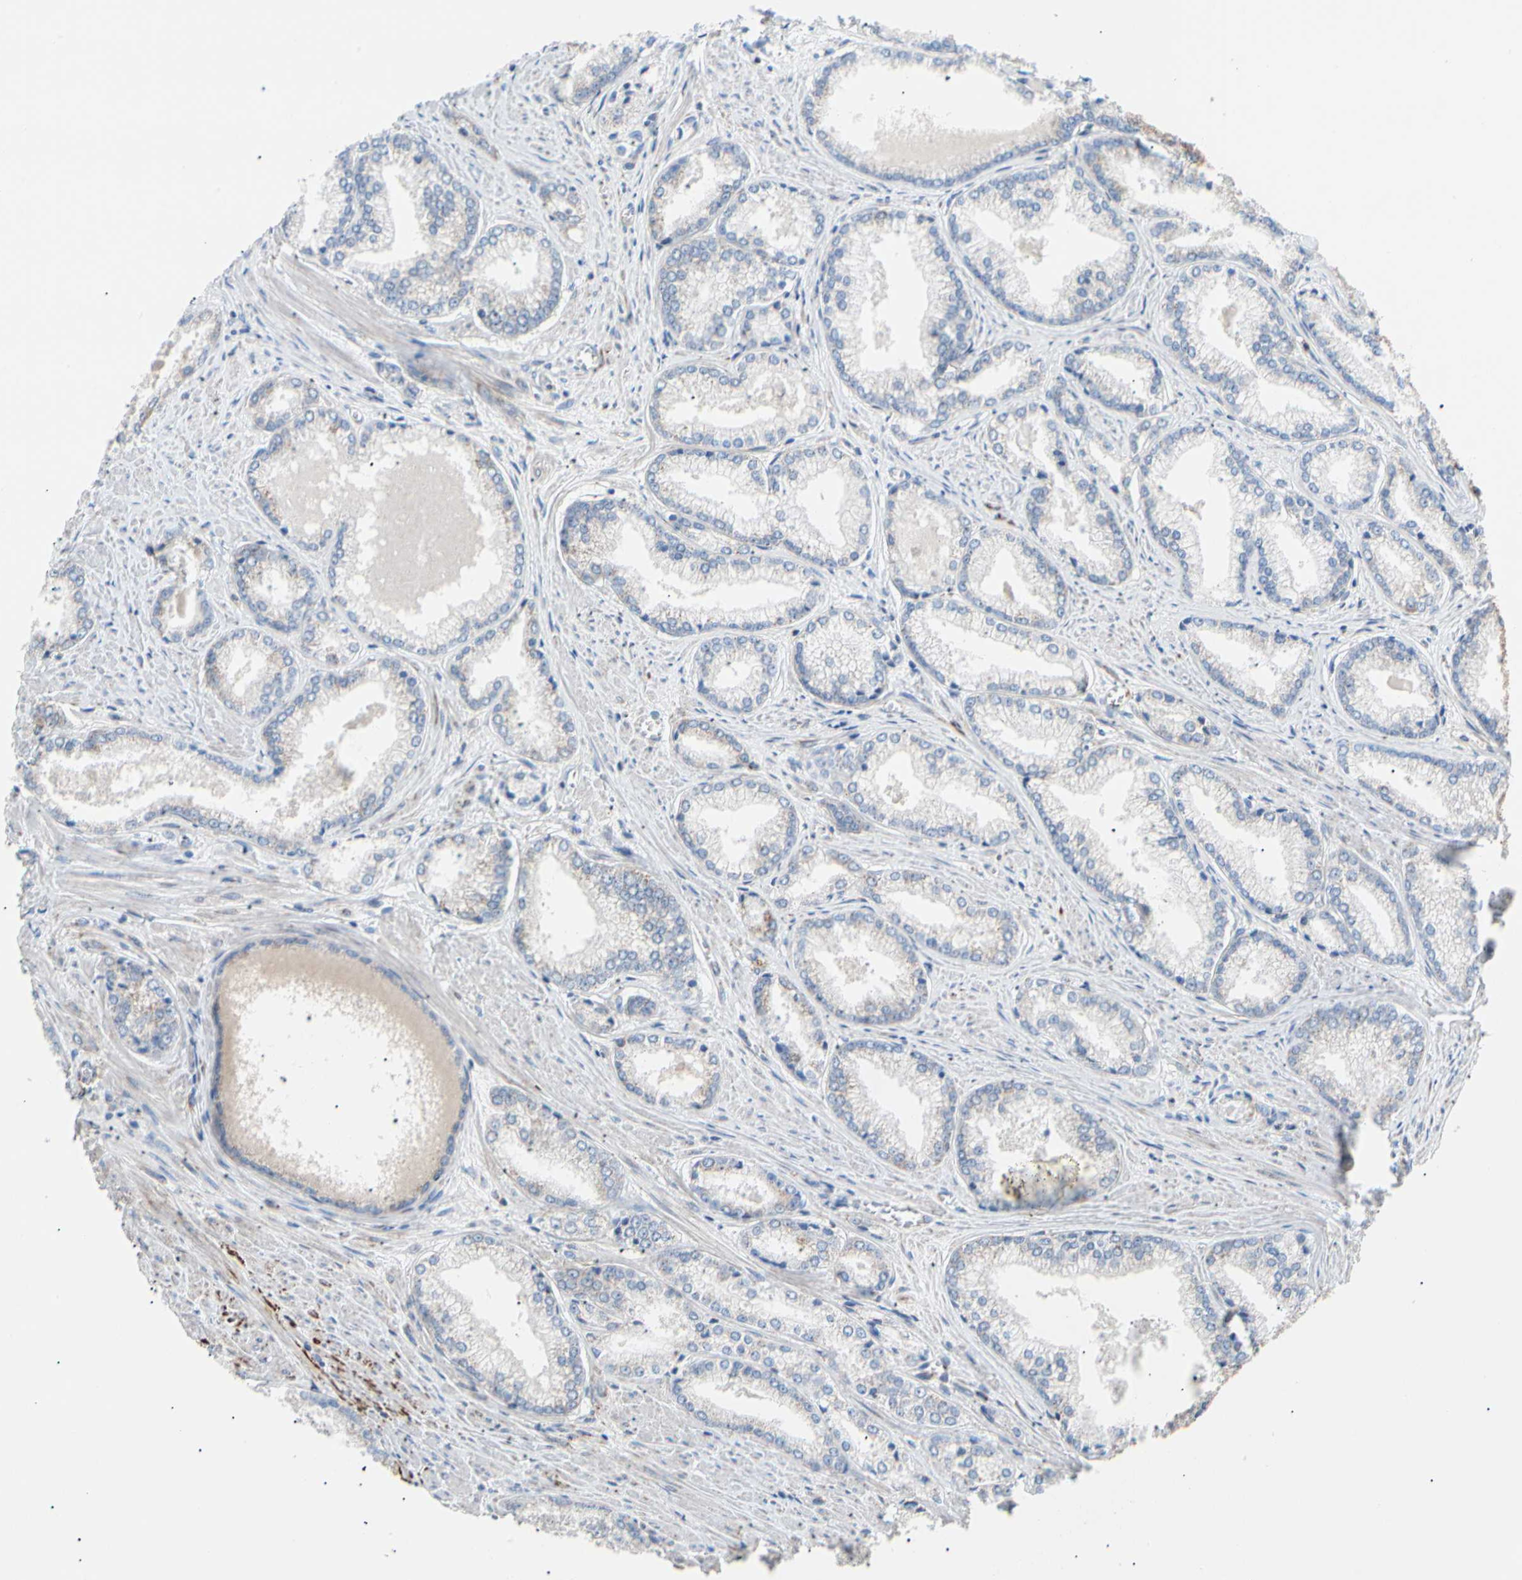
{"staining": {"intensity": "negative", "quantity": "none", "location": "none"}, "tissue": "prostate cancer", "cell_type": "Tumor cells", "image_type": "cancer", "snomed": [{"axis": "morphology", "description": "Adenocarcinoma, Low grade"}, {"axis": "topography", "description": "Prostate"}], "caption": "Tumor cells show no significant positivity in prostate cancer (low-grade adenocarcinoma).", "gene": "ACAT1", "patient": {"sex": "male", "age": 64}}